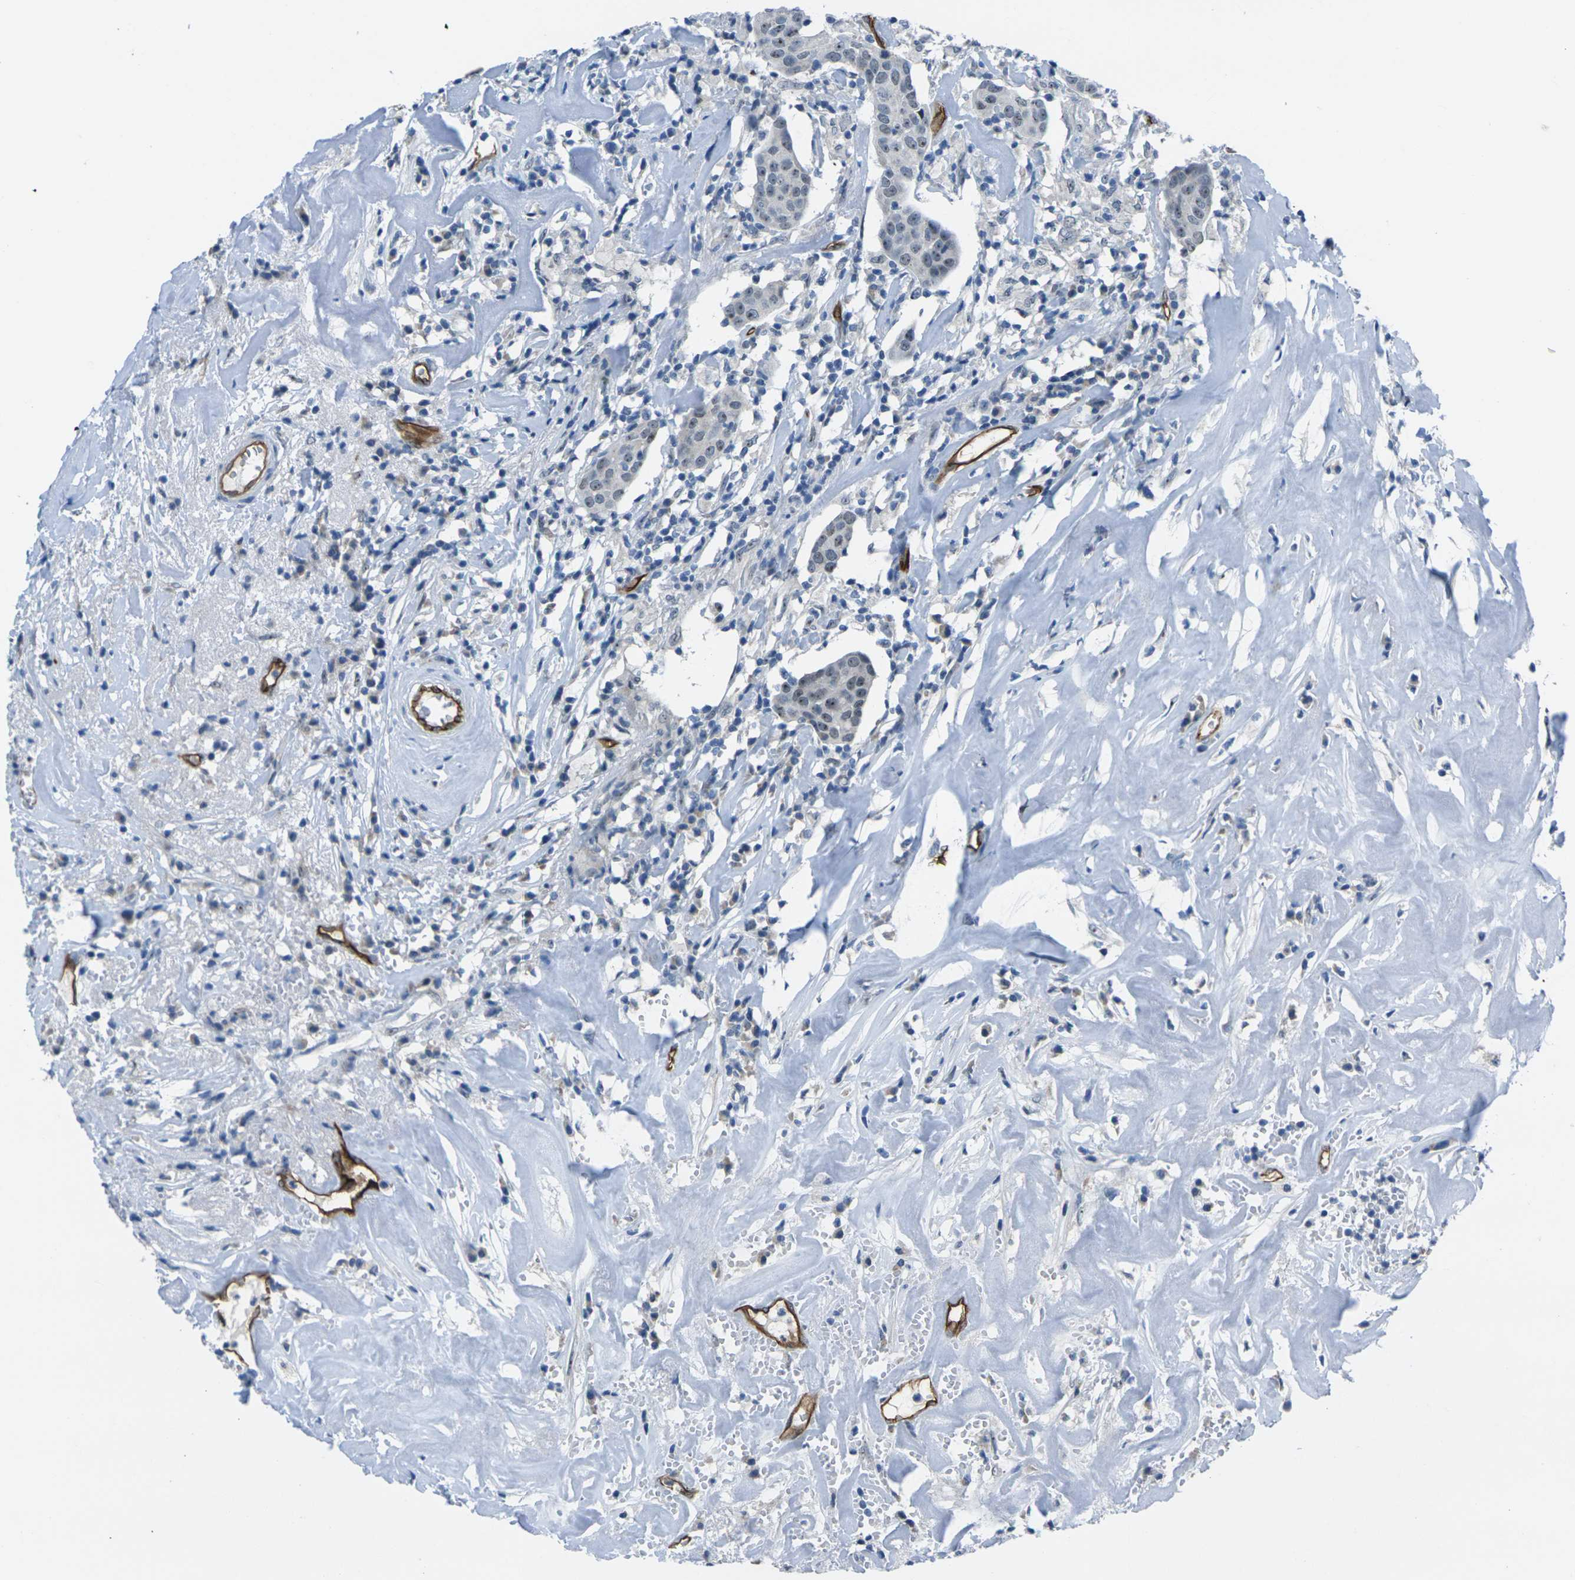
{"staining": {"intensity": "negative", "quantity": "none", "location": "none"}, "tissue": "head and neck cancer", "cell_type": "Tumor cells", "image_type": "cancer", "snomed": [{"axis": "morphology", "description": "Adenocarcinoma, NOS"}, {"axis": "topography", "description": "Salivary gland"}, {"axis": "topography", "description": "Head-Neck"}], "caption": "Tumor cells are negative for protein expression in human head and neck cancer.", "gene": "HSPA12B", "patient": {"sex": "female", "age": 65}}